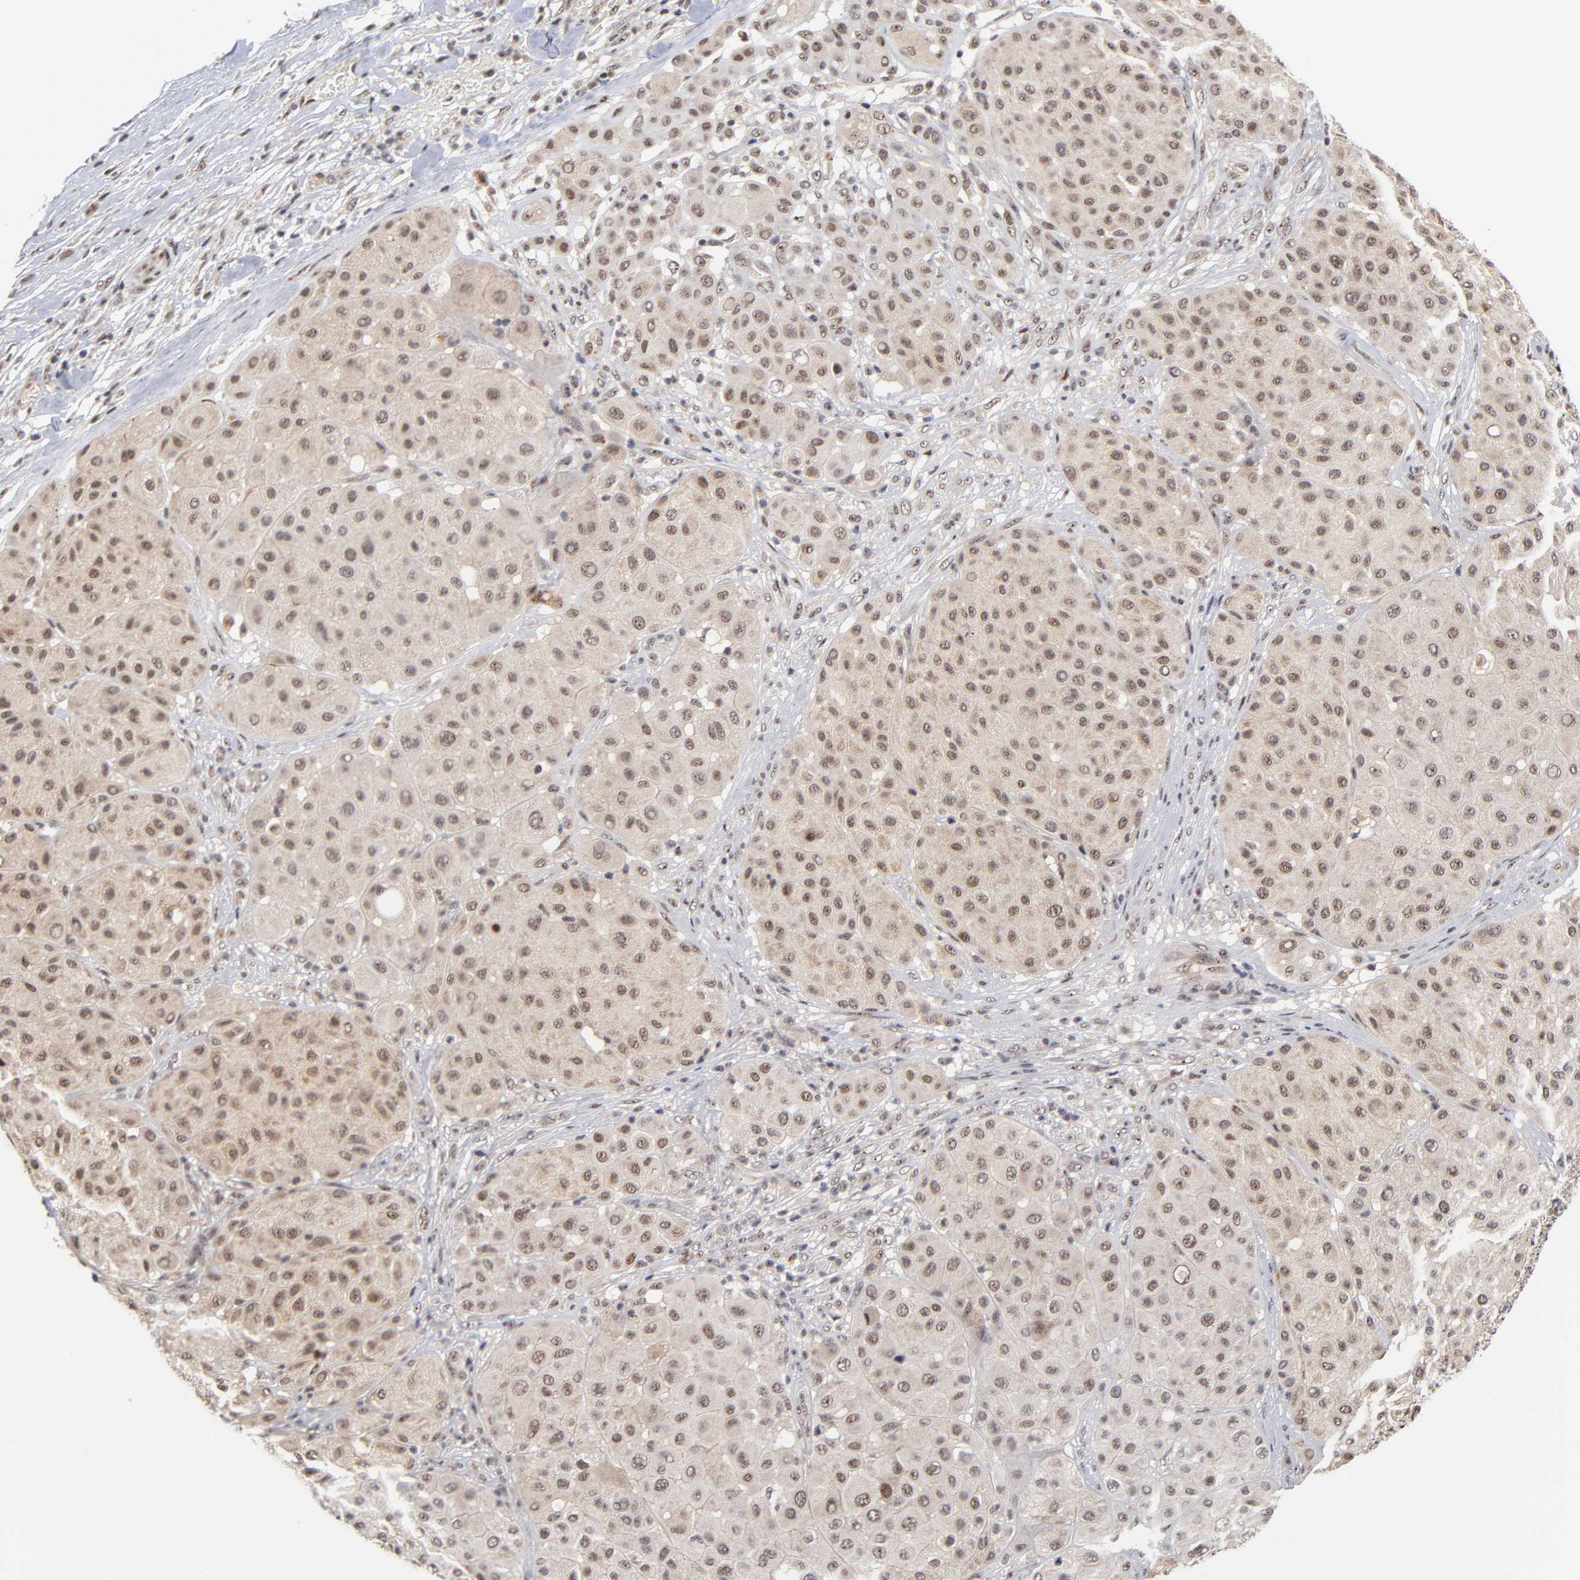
{"staining": {"intensity": "weak", "quantity": ">75%", "location": "nuclear"}, "tissue": "melanoma", "cell_type": "Tumor cells", "image_type": "cancer", "snomed": [{"axis": "morphology", "description": "Normal tissue, NOS"}, {"axis": "morphology", "description": "Malignant melanoma, Metastatic site"}, {"axis": "topography", "description": "Skin"}], "caption": "Tumor cells reveal low levels of weak nuclear expression in approximately >75% of cells in human malignant melanoma (metastatic site). The staining was performed using DAB to visualize the protein expression in brown, while the nuclei were stained in blue with hematoxylin (Magnification: 20x).", "gene": "ZNF419", "patient": {"sex": "male", "age": 41}}